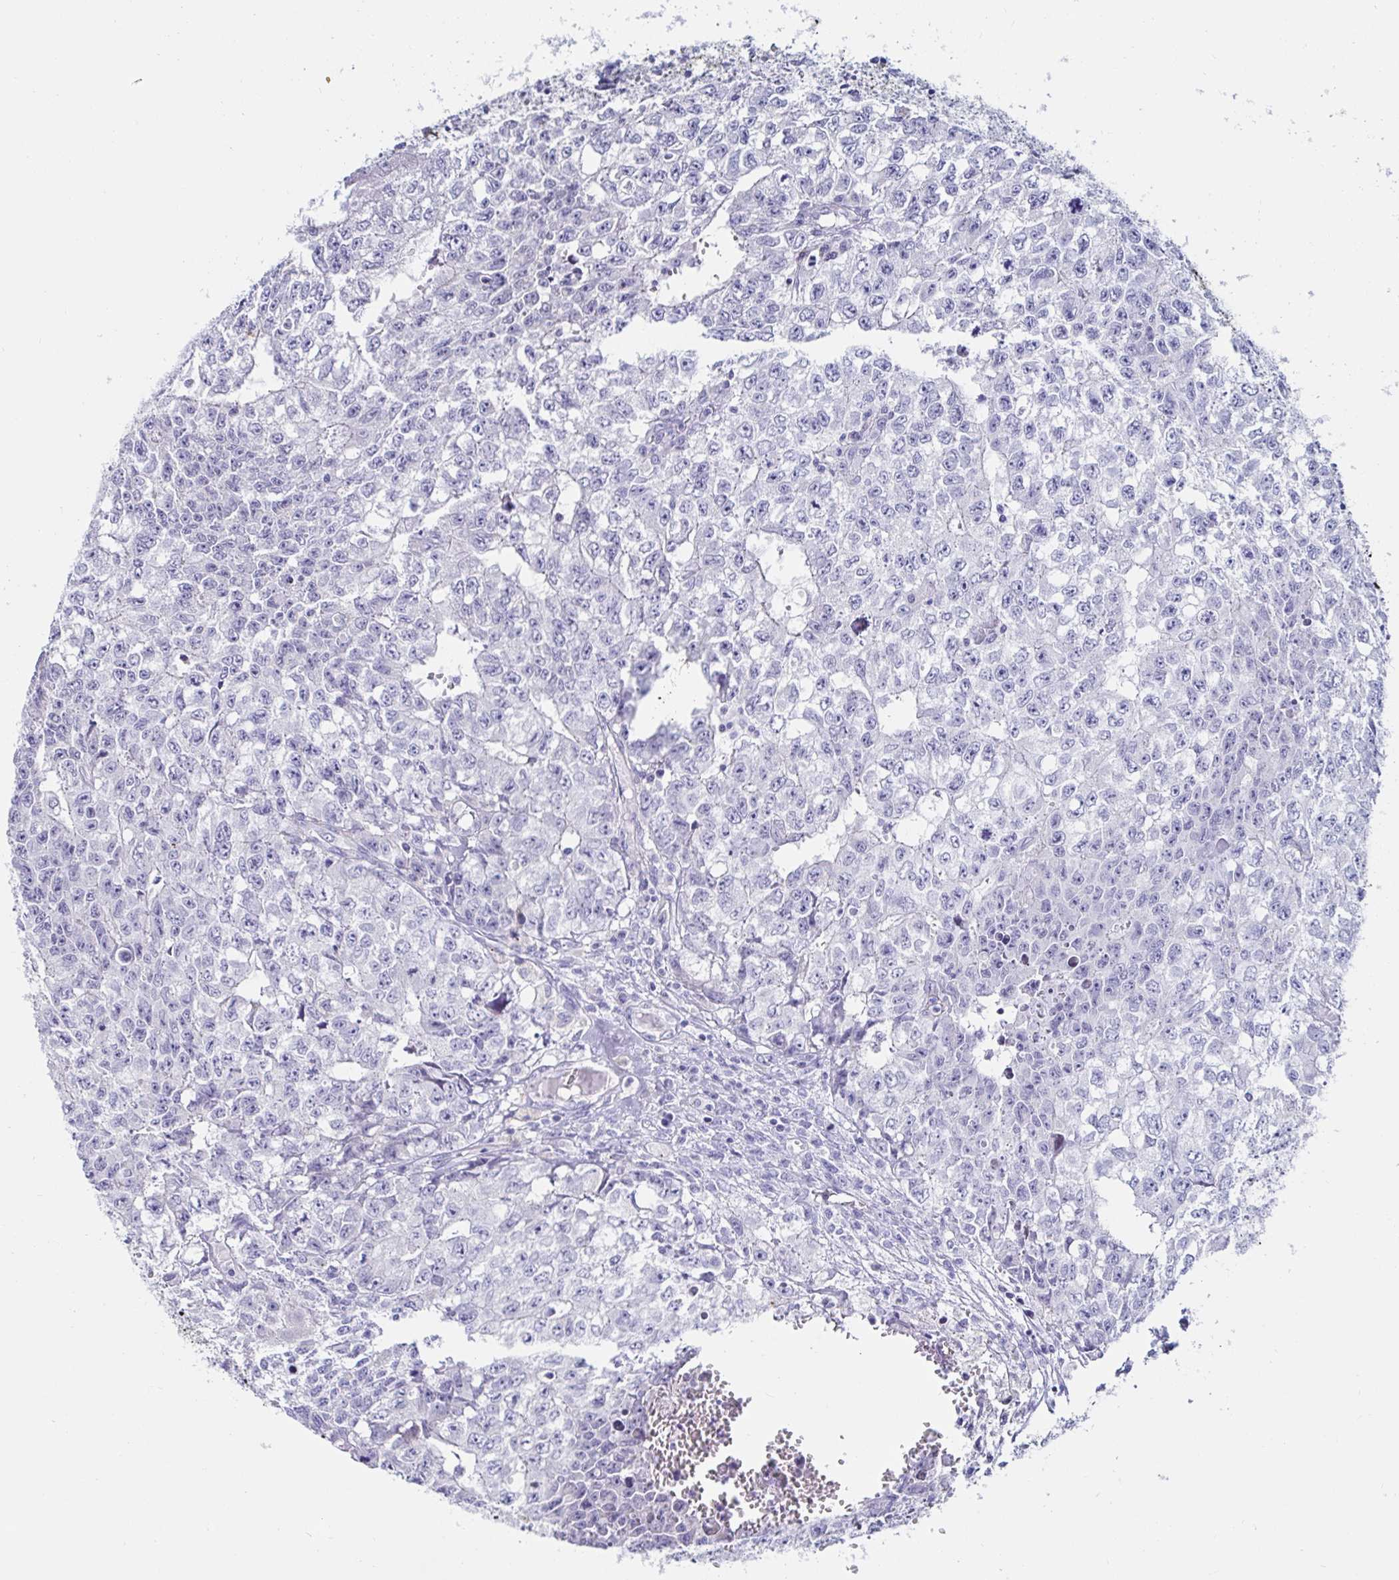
{"staining": {"intensity": "negative", "quantity": "none", "location": "none"}, "tissue": "testis cancer", "cell_type": "Tumor cells", "image_type": "cancer", "snomed": [{"axis": "morphology", "description": "Carcinoma, Embryonal, NOS"}, {"axis": "morphology", "description": "Teratoma, malignant, NOS"}, {"axis": "topography", "description": "Testis"}], "caption": "Histopathology image shows no significant protein staining in tumor cells of testis cancer.", "gene": "C4orf17", "patient": {"sex": "male", "age": 24}}